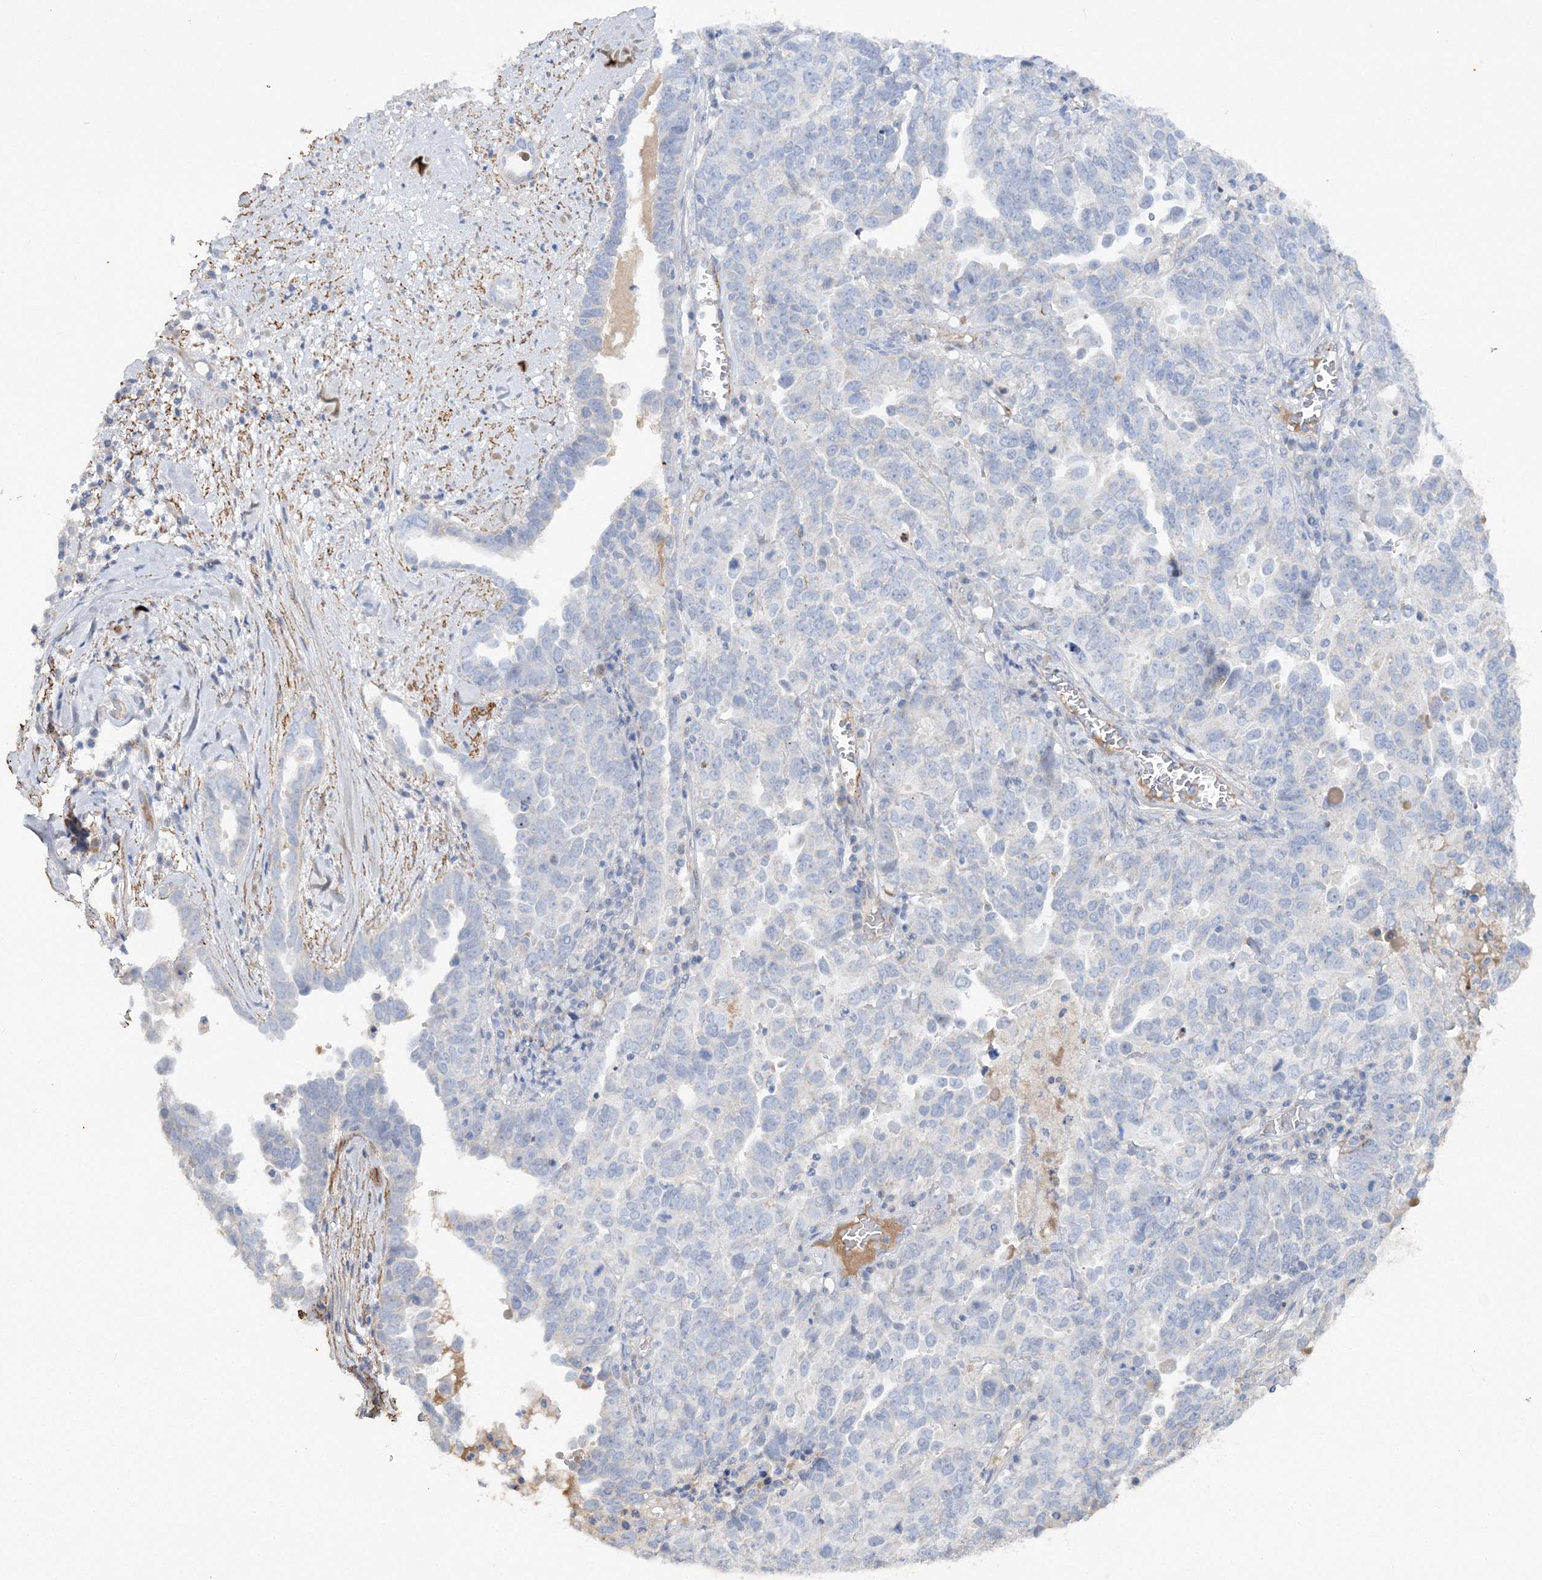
{"staining": {"intensity": "negative", "quantity": "none", "location": "none"}, "tissue": "ovarian cancer", "cell_type": "Tumor cells", "image_type": "cancer", "snomed": [{"axis": "morphology", "description": "Carcinoma, endometroid"}, {"axis": "topography", "description": "Ovary"}], "caption": "This is an IHC histopathology image of endometroid carcinoma (ovarian). There is no staining in tumor cells.", "gene": "RTN2", "patient": {"sex": "female", "age": 62}}